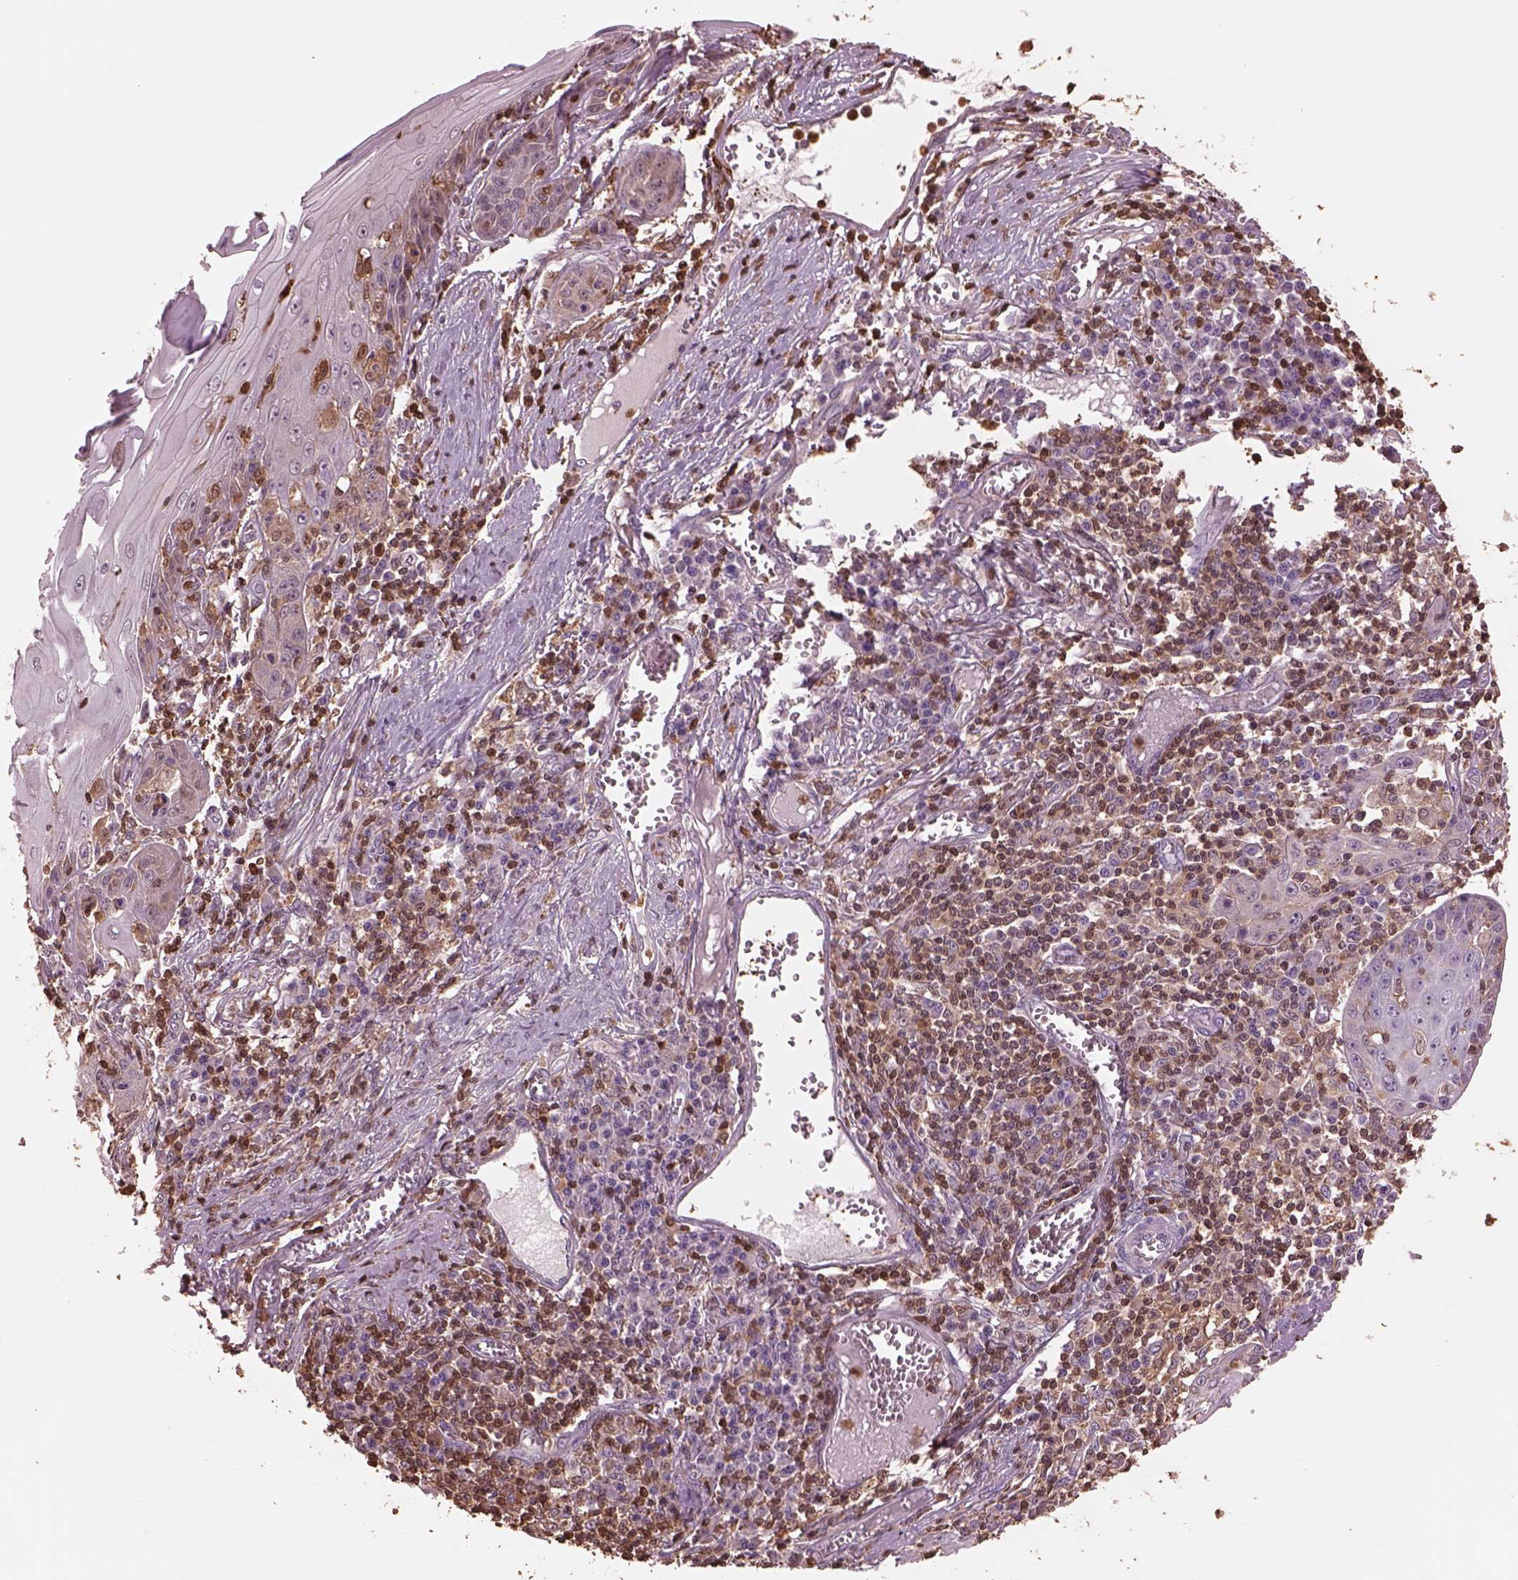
{"staining": {"intensity": "weak", "quantity": "25%-75%", "location": "cytoplasmic/membranous"}, "tissue": "skin cancer", "cell_type": "Tumor cells", "image_type": "cancer", "snomed": [{"axis": "morphology", "description": "Squamous cell carcinoma, NOS"}, {"axis": "topography", "description": "Skin"}, {"axis": "topography", "description": "Vulva"}], "caption": "This is a micrograph of IHC staining of skin cancer (squamous cell carcinoma), which shows weak expression in the cytoplasmic/membranous of tumor cells.", "gene": "IL31RA", "patient": {"sex": "female", "age": 85}}